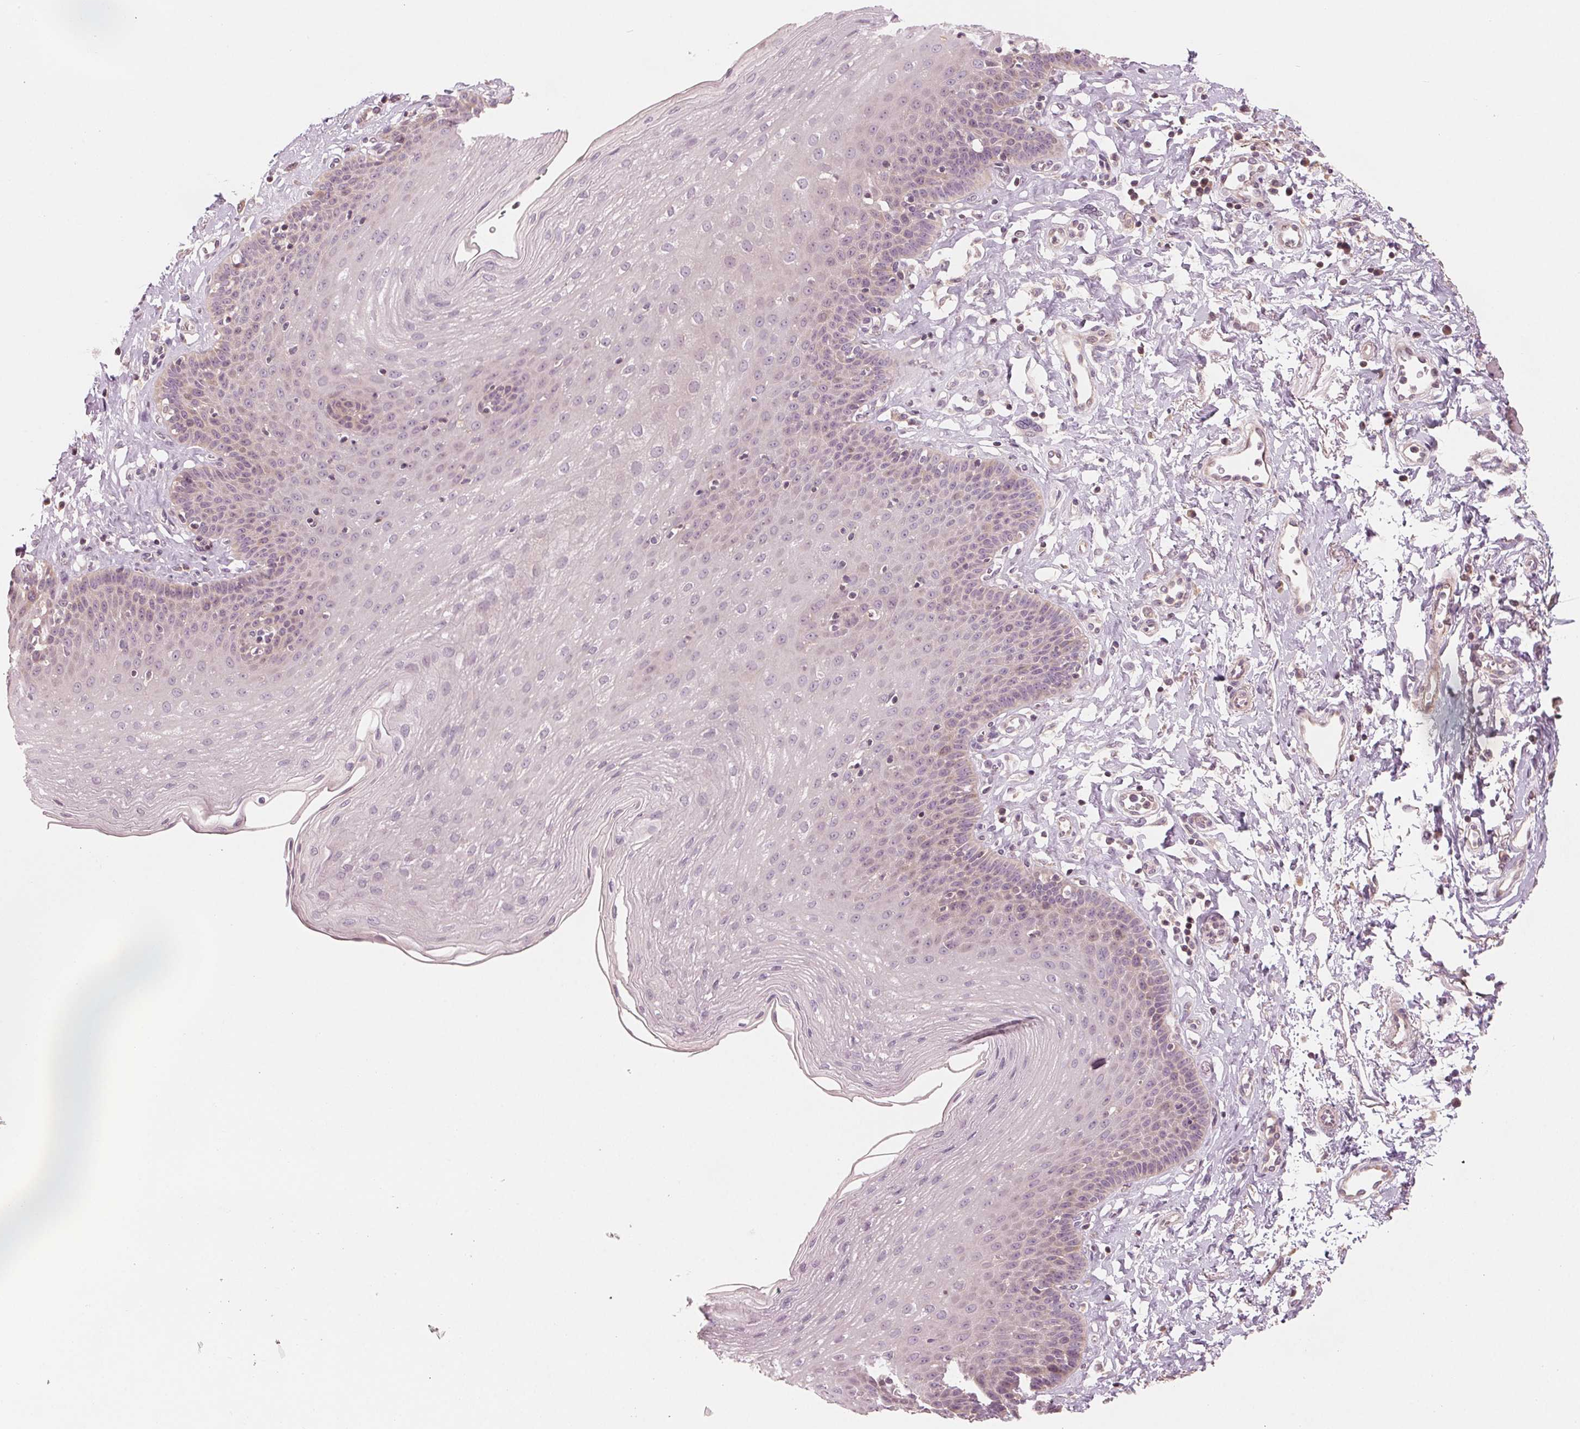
{"staining": {"intensity": "negative", "quantity": "none", "location": "none"}, "tissue": "esophagus", "cell_type": "Squamous epithelial cells", "image_type": "normal", "snomed": [{"axis": "morphology", "description": "Normal tissue, NOS"}, {"axis": "topography", "description": "Esophagus"}], "caption": "DAB (3,3'-diaminobenzidine) immunohistochemical staining of benign human esophagus exhibits no significant staining in squamous epithelial cells. The staining was performed using DAB (3,3'-diaminobenzidine) to visualize the protein expression in brown, while the nuclei were stained in blue with hematoxylin (Magnification: 20x).", "gene": "AQP8", "patient": {"sex": "female", "age": 81}}